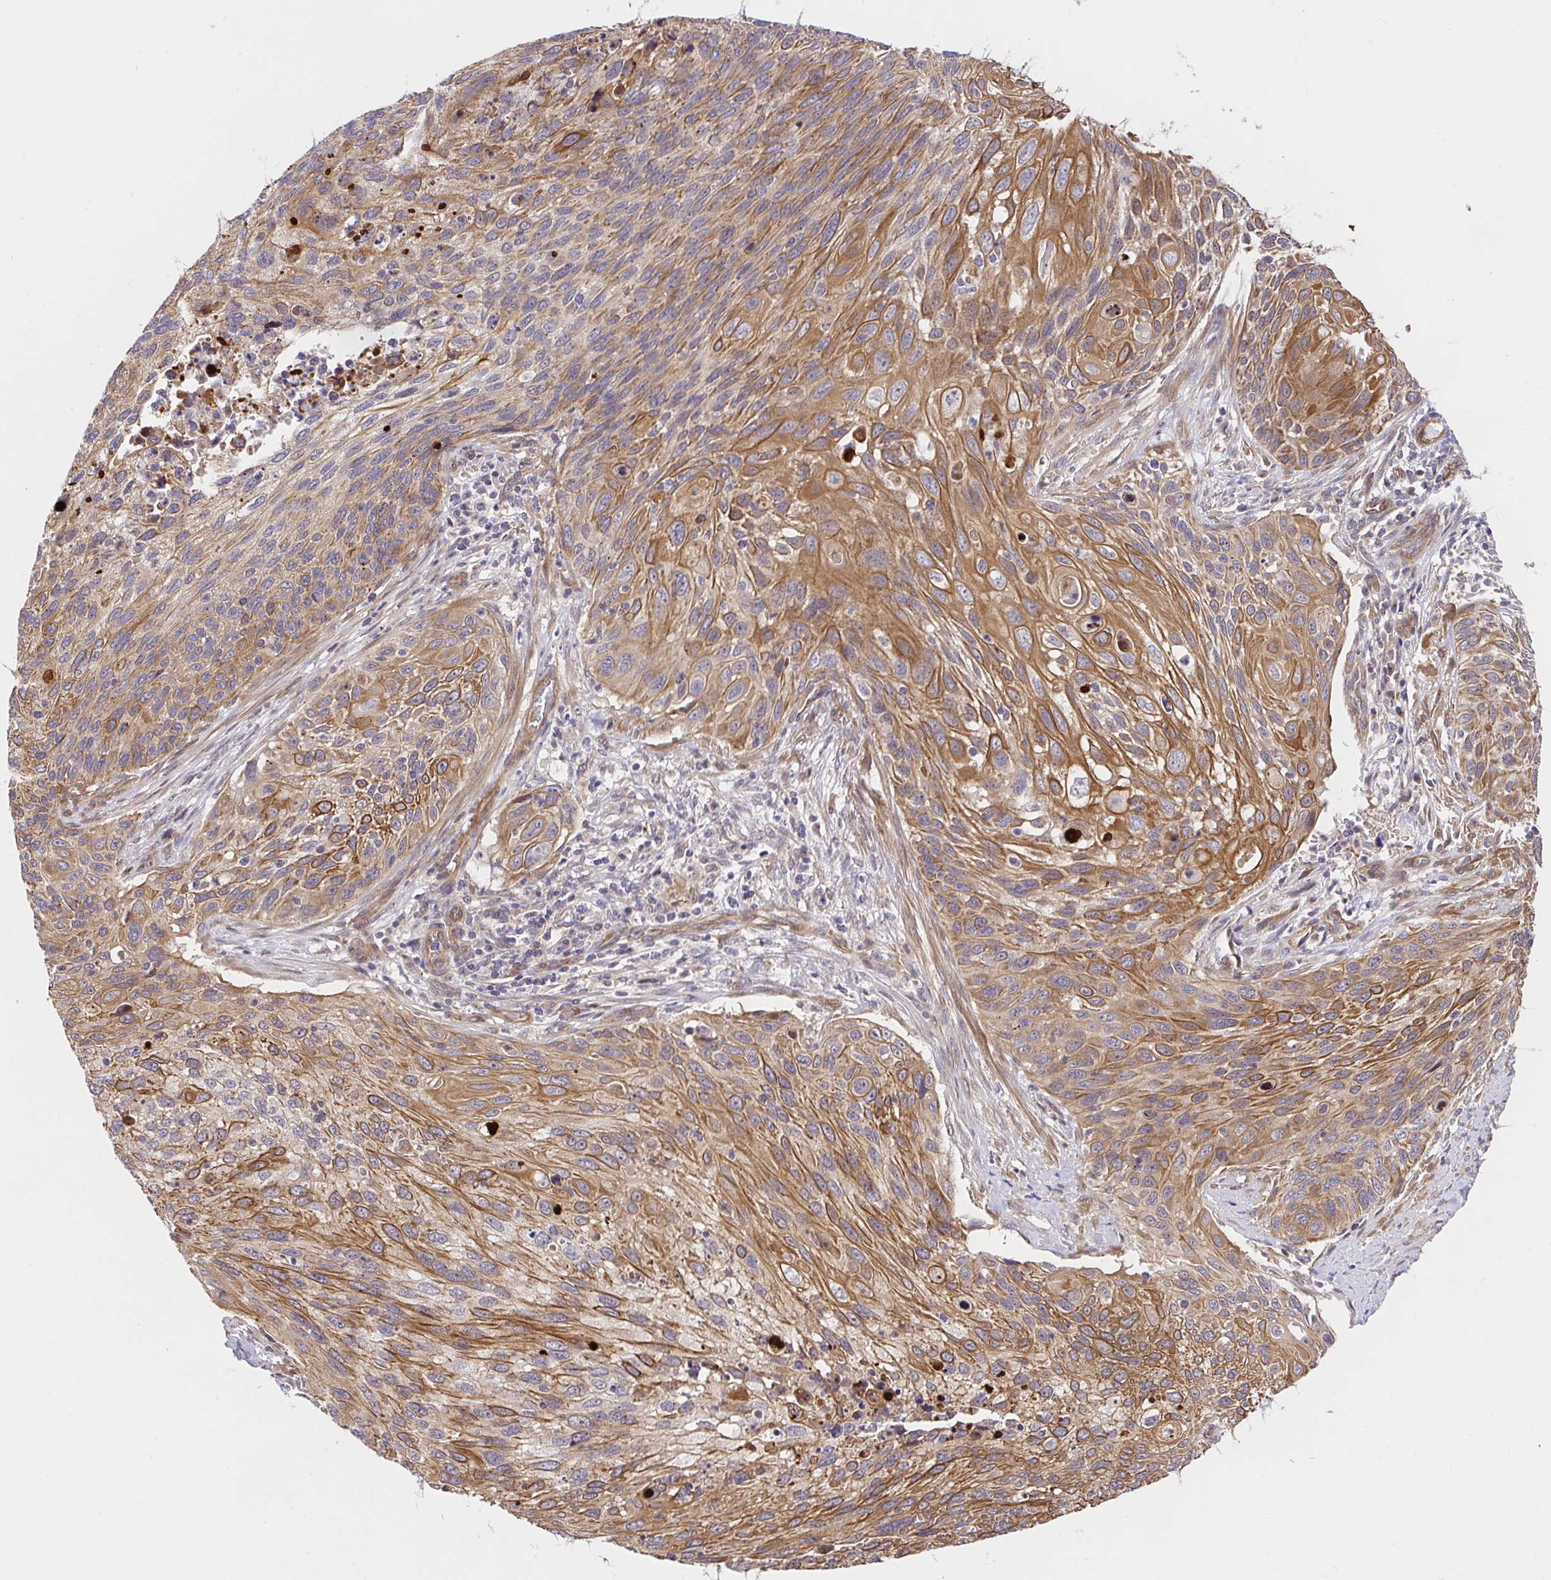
{"staining": {"intensity": "moderate", "quantity": ">75%", "location": "cytoplasmic/membranous"}, "tissue": "cervical cancer", "cell_type": "Tumor cells", "image_type": "cancer", "snomed": [{"axis": "morphology", "description": "Squamous cell carcinoma, NOS"}, {"axis": "topography", "description": "Cervix"}], "caption": "Moderate cytoplasmic/membranous expression for a protein is appreciated in approximately >75% of tumor cells of squamous cell carcinoma (cervical) using immunohistochemistry.", "gene": "TRIM55", "patient": {"sex": "female", "age": 70}}